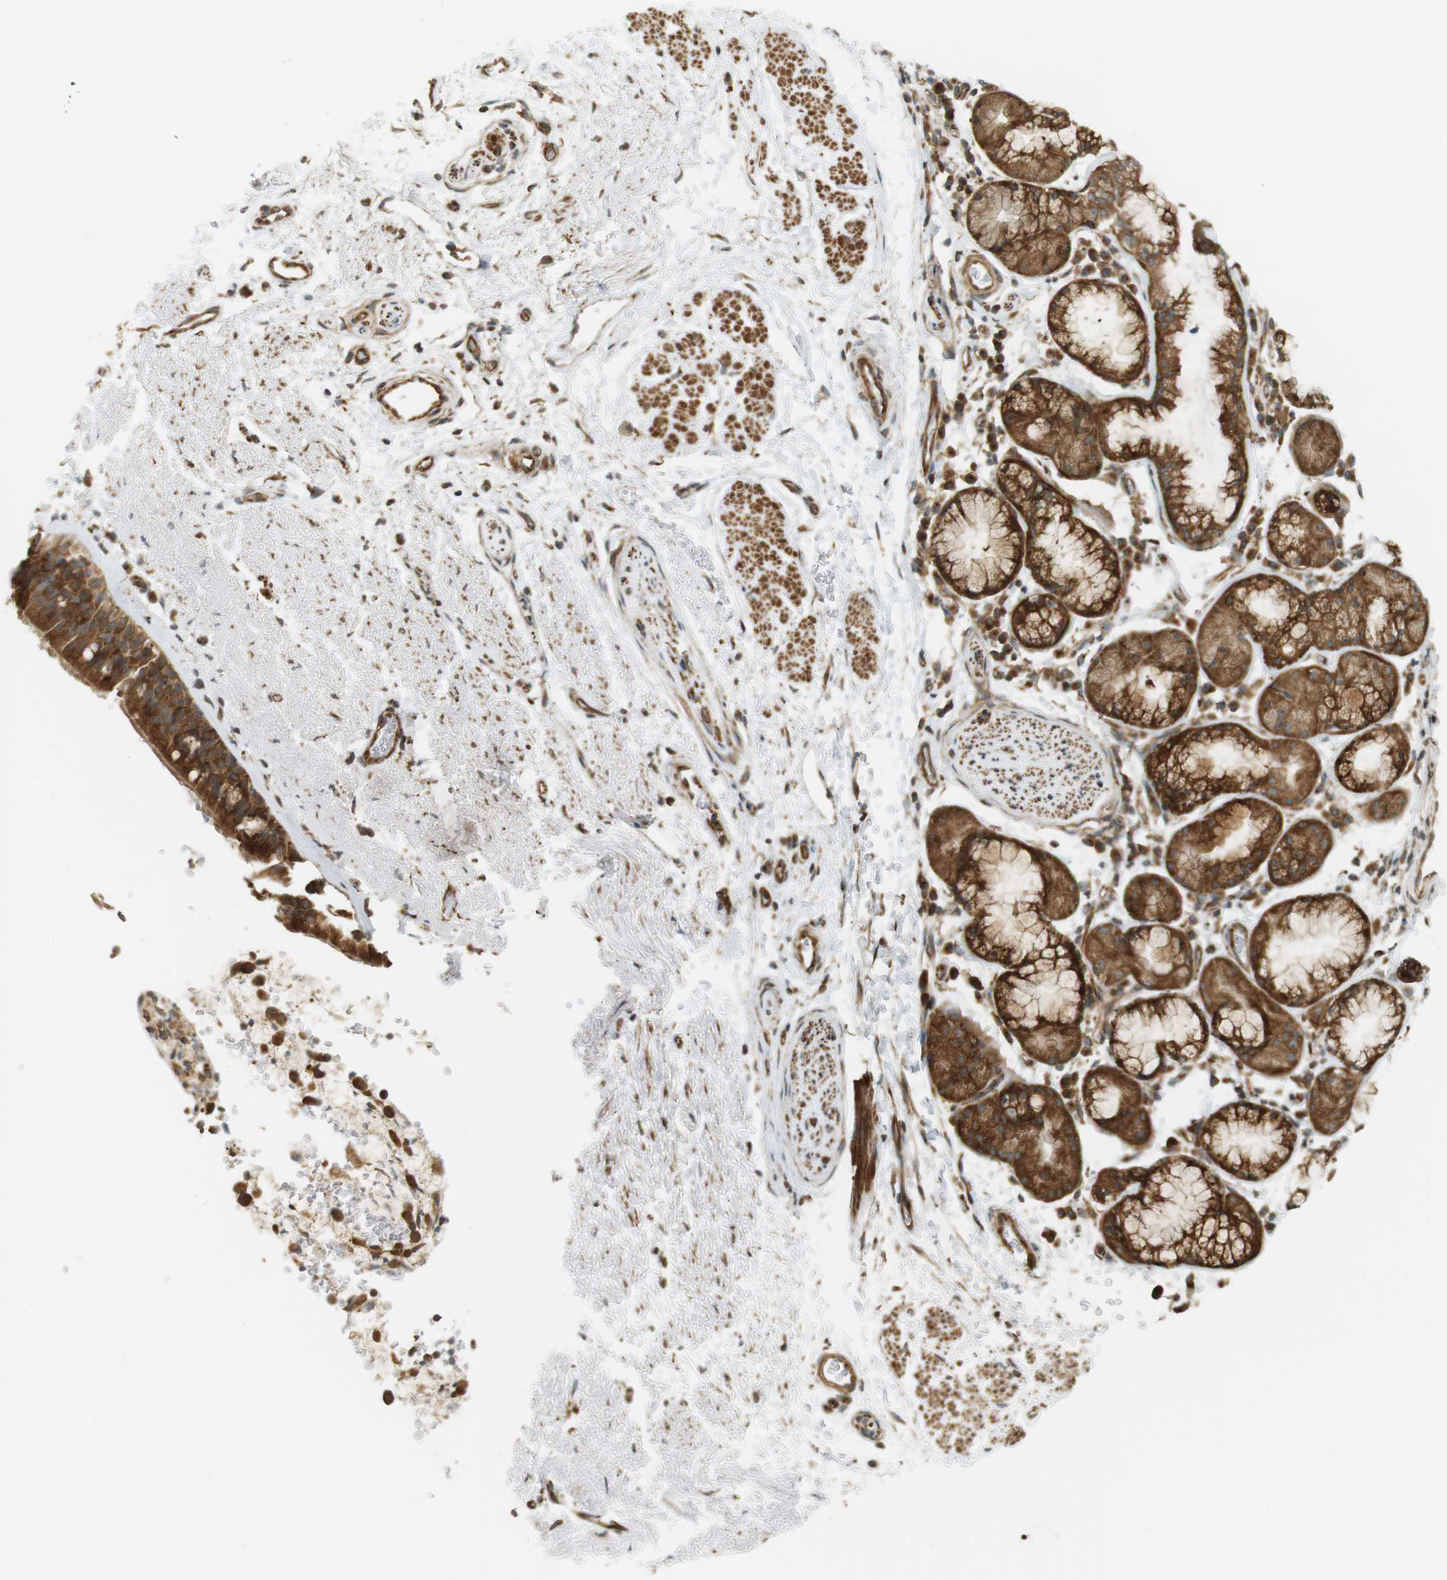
{"staining": {"intensity": "moderate", "quantity": ">75%", "location": "cytoplasmic/membranous"}, "tissue": "bronchus", "cell_type": "Respiratory epithelial cells", "image_type": "normal", "snomed": [{"axis": "morphology", "description": "Normal tissue, NOS"}, {"axis": "topography", "description": "Bronchus"}], "caption": "A medium amount of moderate cytoplasmic/membranous staining is seen in about >75% of respiratory epithelial cells in unremarkable bronchus. (Brightfield microscopy of DAB IHC at high magnification).", "gene": "PA2G4", "patient": {"sex": "female", "age": 54}}